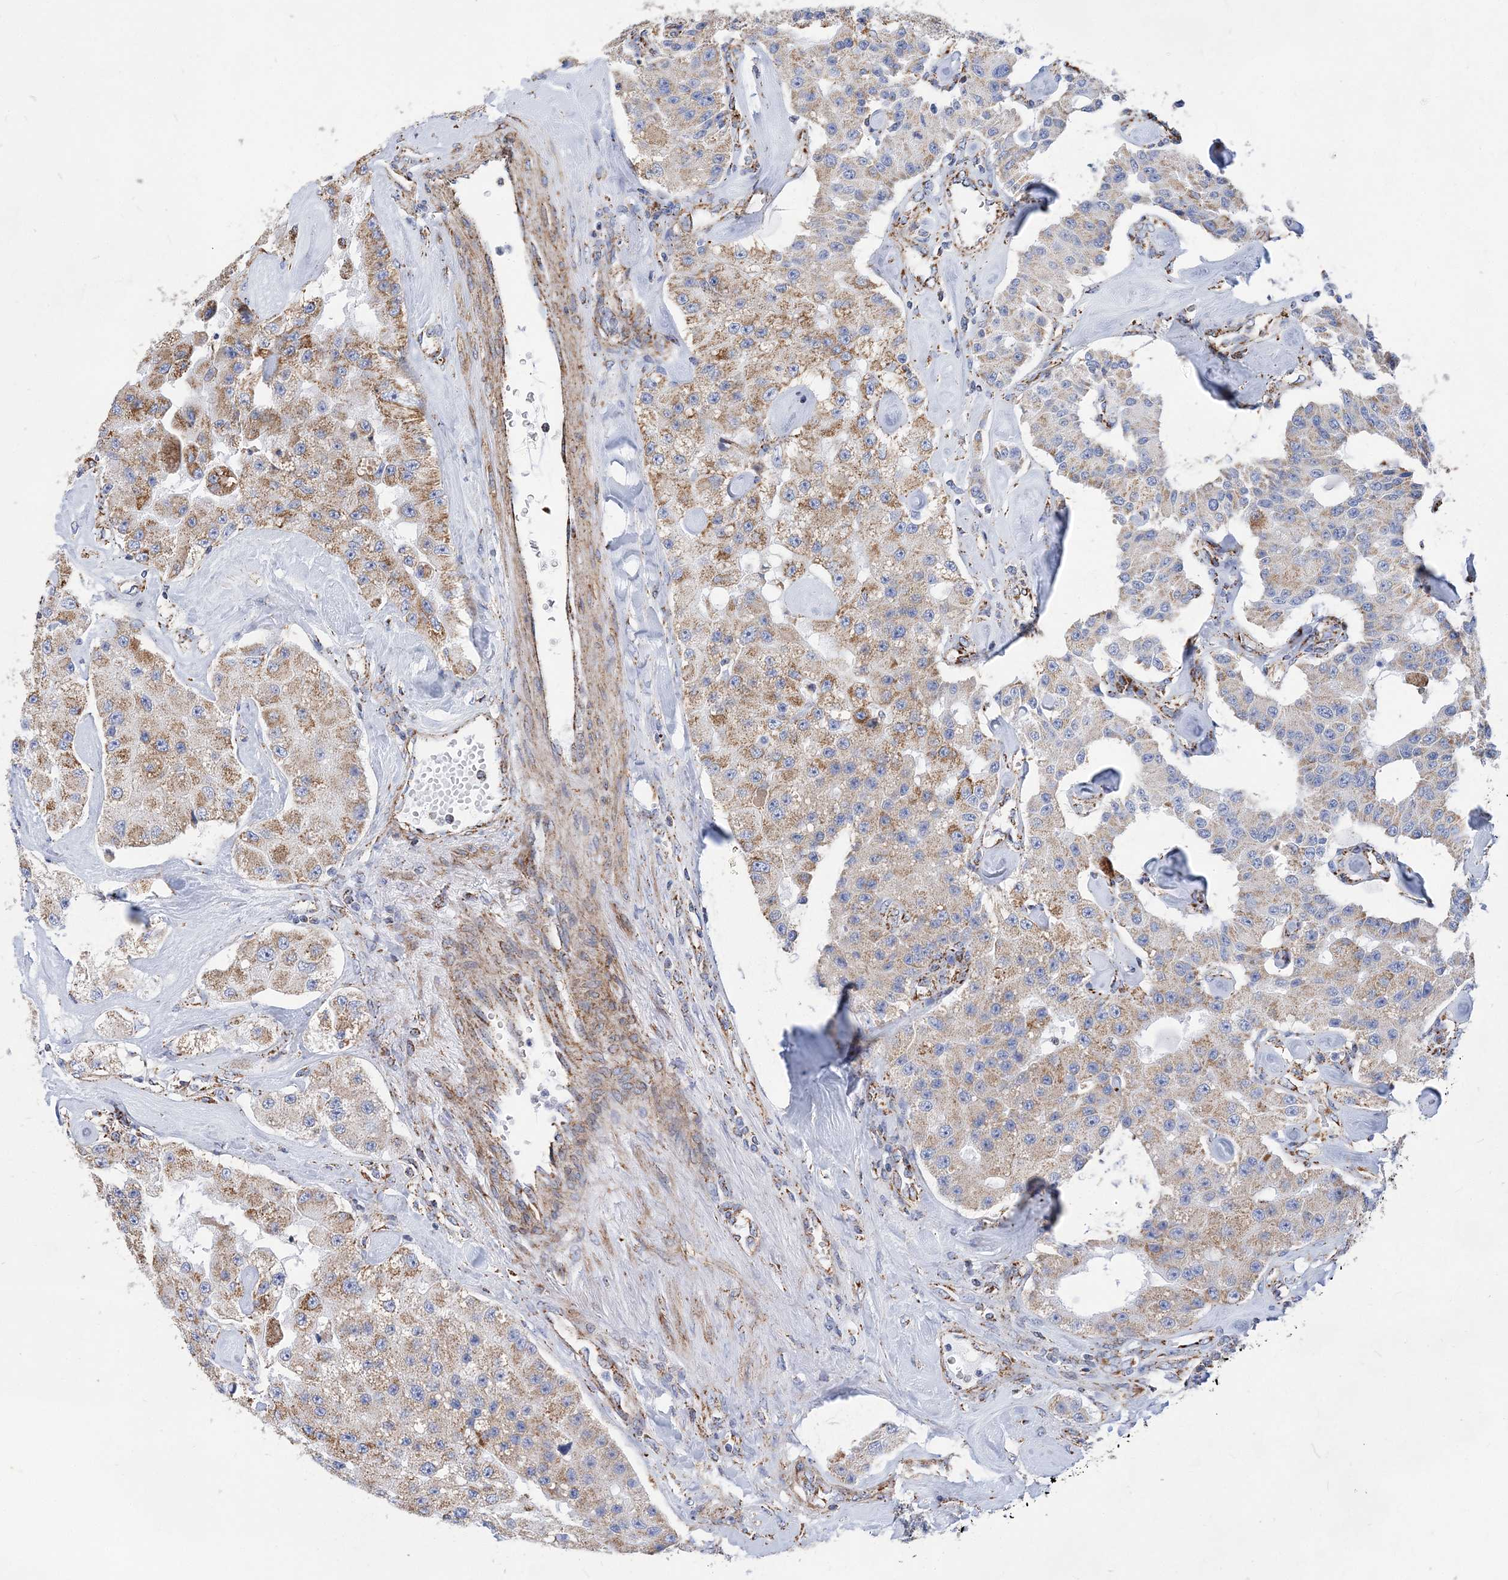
{"staining": {"intensity": "moderate", "quantity": "25%-75%", "location": "cytoplasmic/membranous"}, "tissue": "carcinoid", "cell_type": "Tumor cells", "image_type": "cancer", "snomed": [{"axis": "morphology", "description": "Carcinoid, malignant, NOS"}, {"axis": "topography", "description": "Pancreas"}], "caption": "Carcinoid stained with DAB immunohistochemistry reveals medium levels of moderate cytoplasmic/membranous staining in about 25%-75% of tumor cells.", "gene": "ACOT9", "patient": {"sex": "male", "age": 41}}